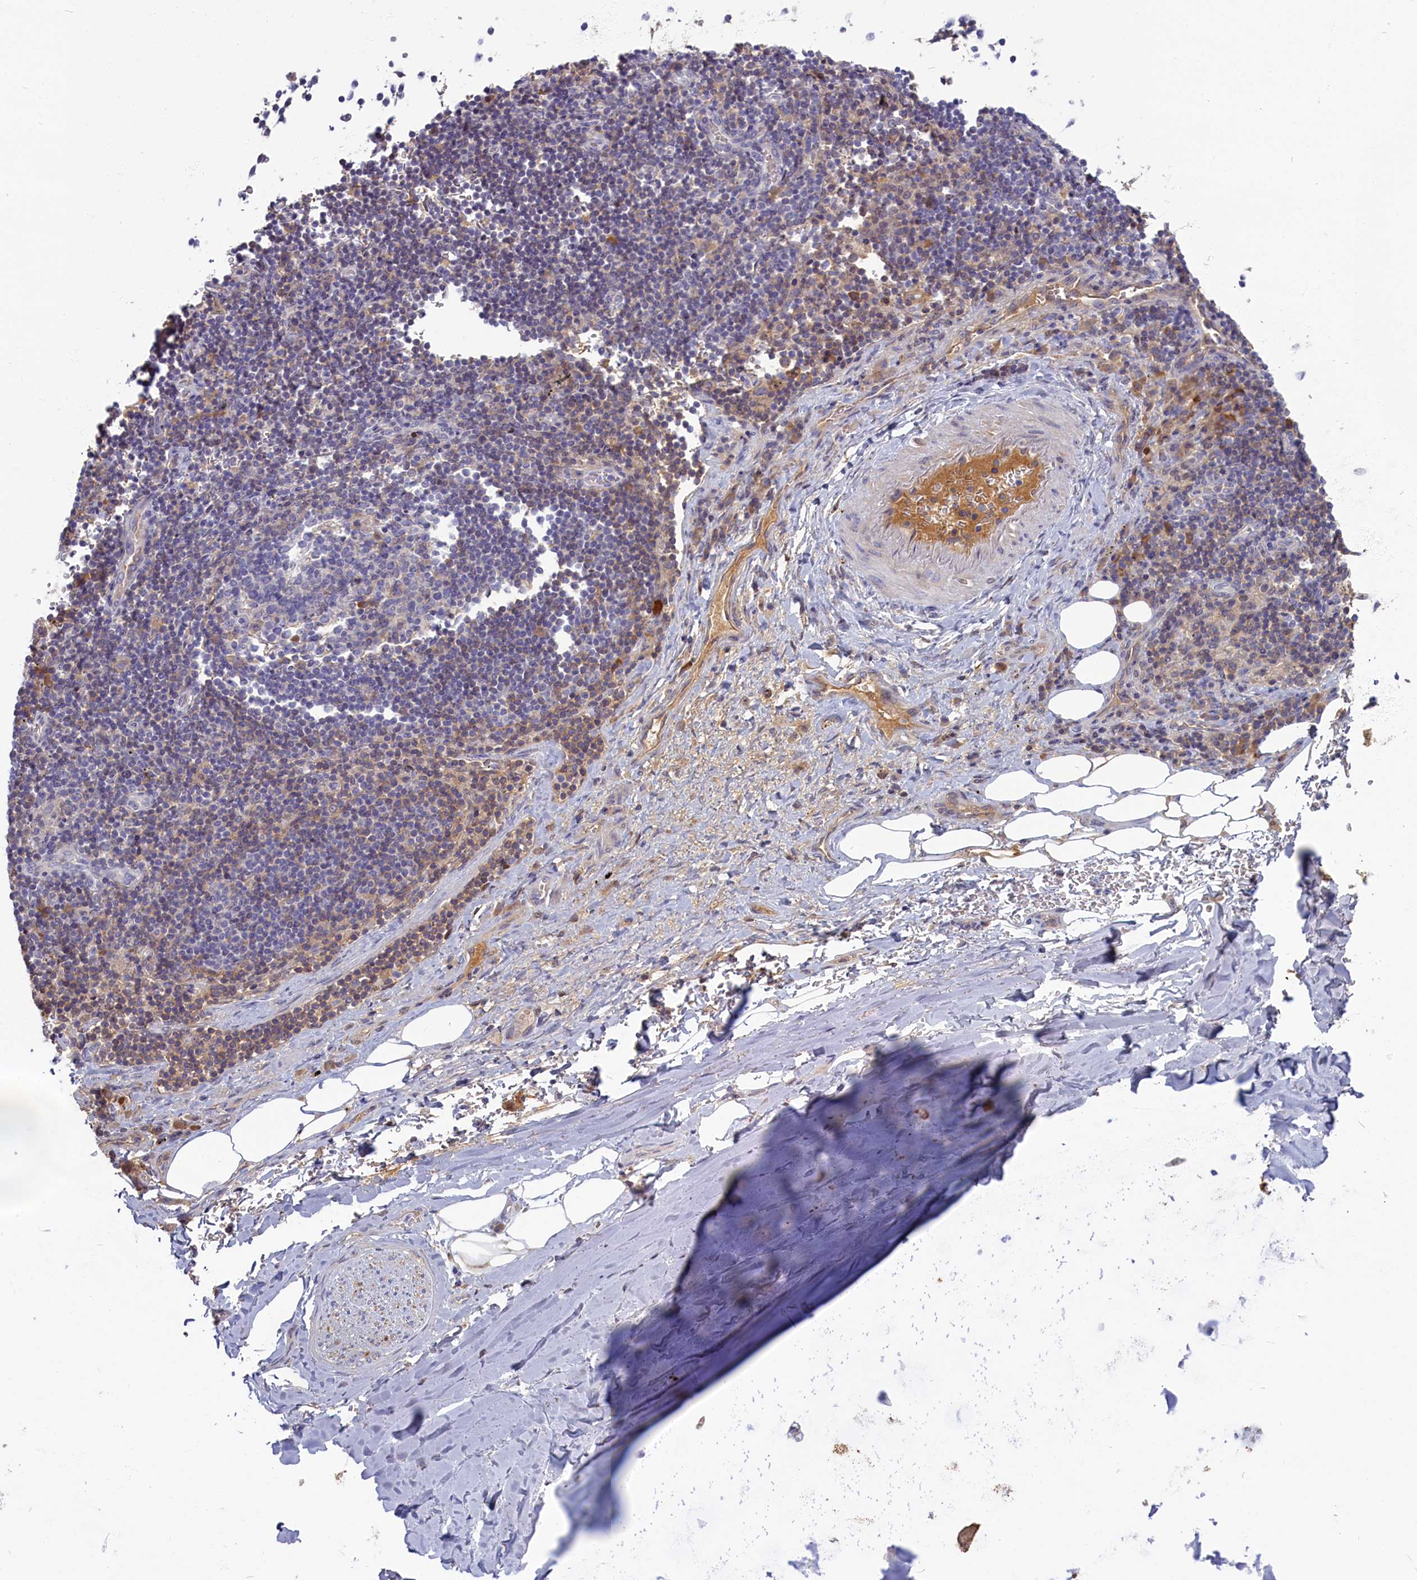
{"staining": {"intensity": "negative", "quantity": "none", "location": "none"}, "tissue": "adipose tissue", "cell_type": "Adipocytes", "image_type": "normal", "snomed": [{"axis": "morphology", "description": "Normal tissue, NOS"}, {"axis": "topography", "description": "Lymph node"}, {"axis": "topography", "description": "Cartilage tissue"}, {"axis": "topography", "description": "Bronchus"}], "caption": "Protein analysis of benign adipose tissue exhibits no significant positivity in adipocytes. (Brightfield microscopy of DAB immunohistochemistry (IHC) at high magnification).", "gene": "SV2C", "patient": {"sex": "male", "age": 63}}